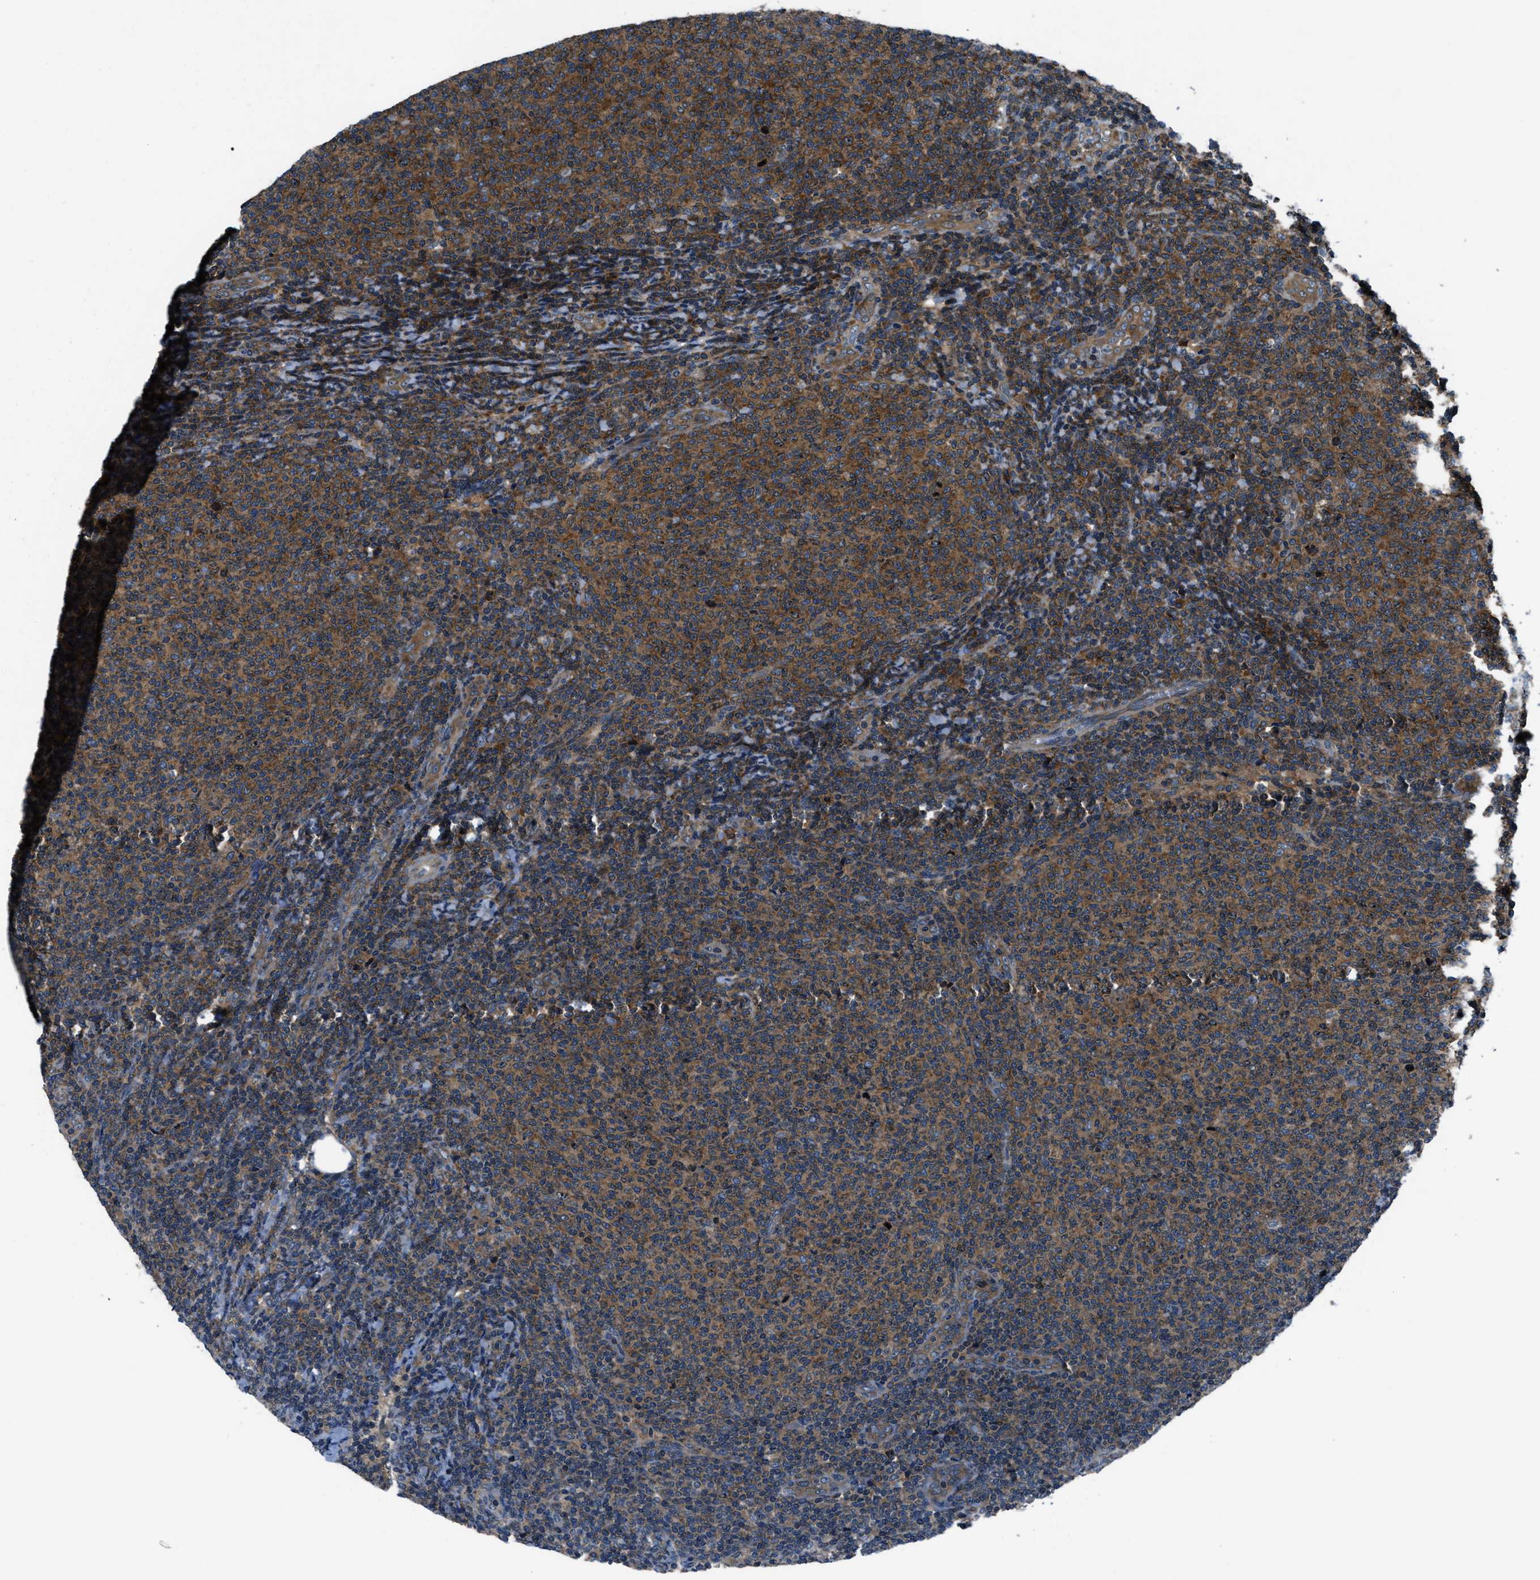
{"staining": {"intensity": "moderate", "quantity": ">75%", "location": "cytoplasmic/membranous"}, "tissue": "lymphoma", "cell_type": "Tumor cells", "image_type": "cancer", "snomed": [{"axis": "morphology", "description": "Malignant lymphoma, non-Hodgkin's type, Low grade"}, {"axis": "topography", "description": "Lymph node"}], "caption": "Tumor cells demonstrate medium levels of moderate cytoplasmic/membranous staining in approximately >75% of cells in human malignant lymphoma, non-Hodgkin's type (low-grade).", "gene": "ARFGAP2", "patient": {"sex": "male", "age": 66}}